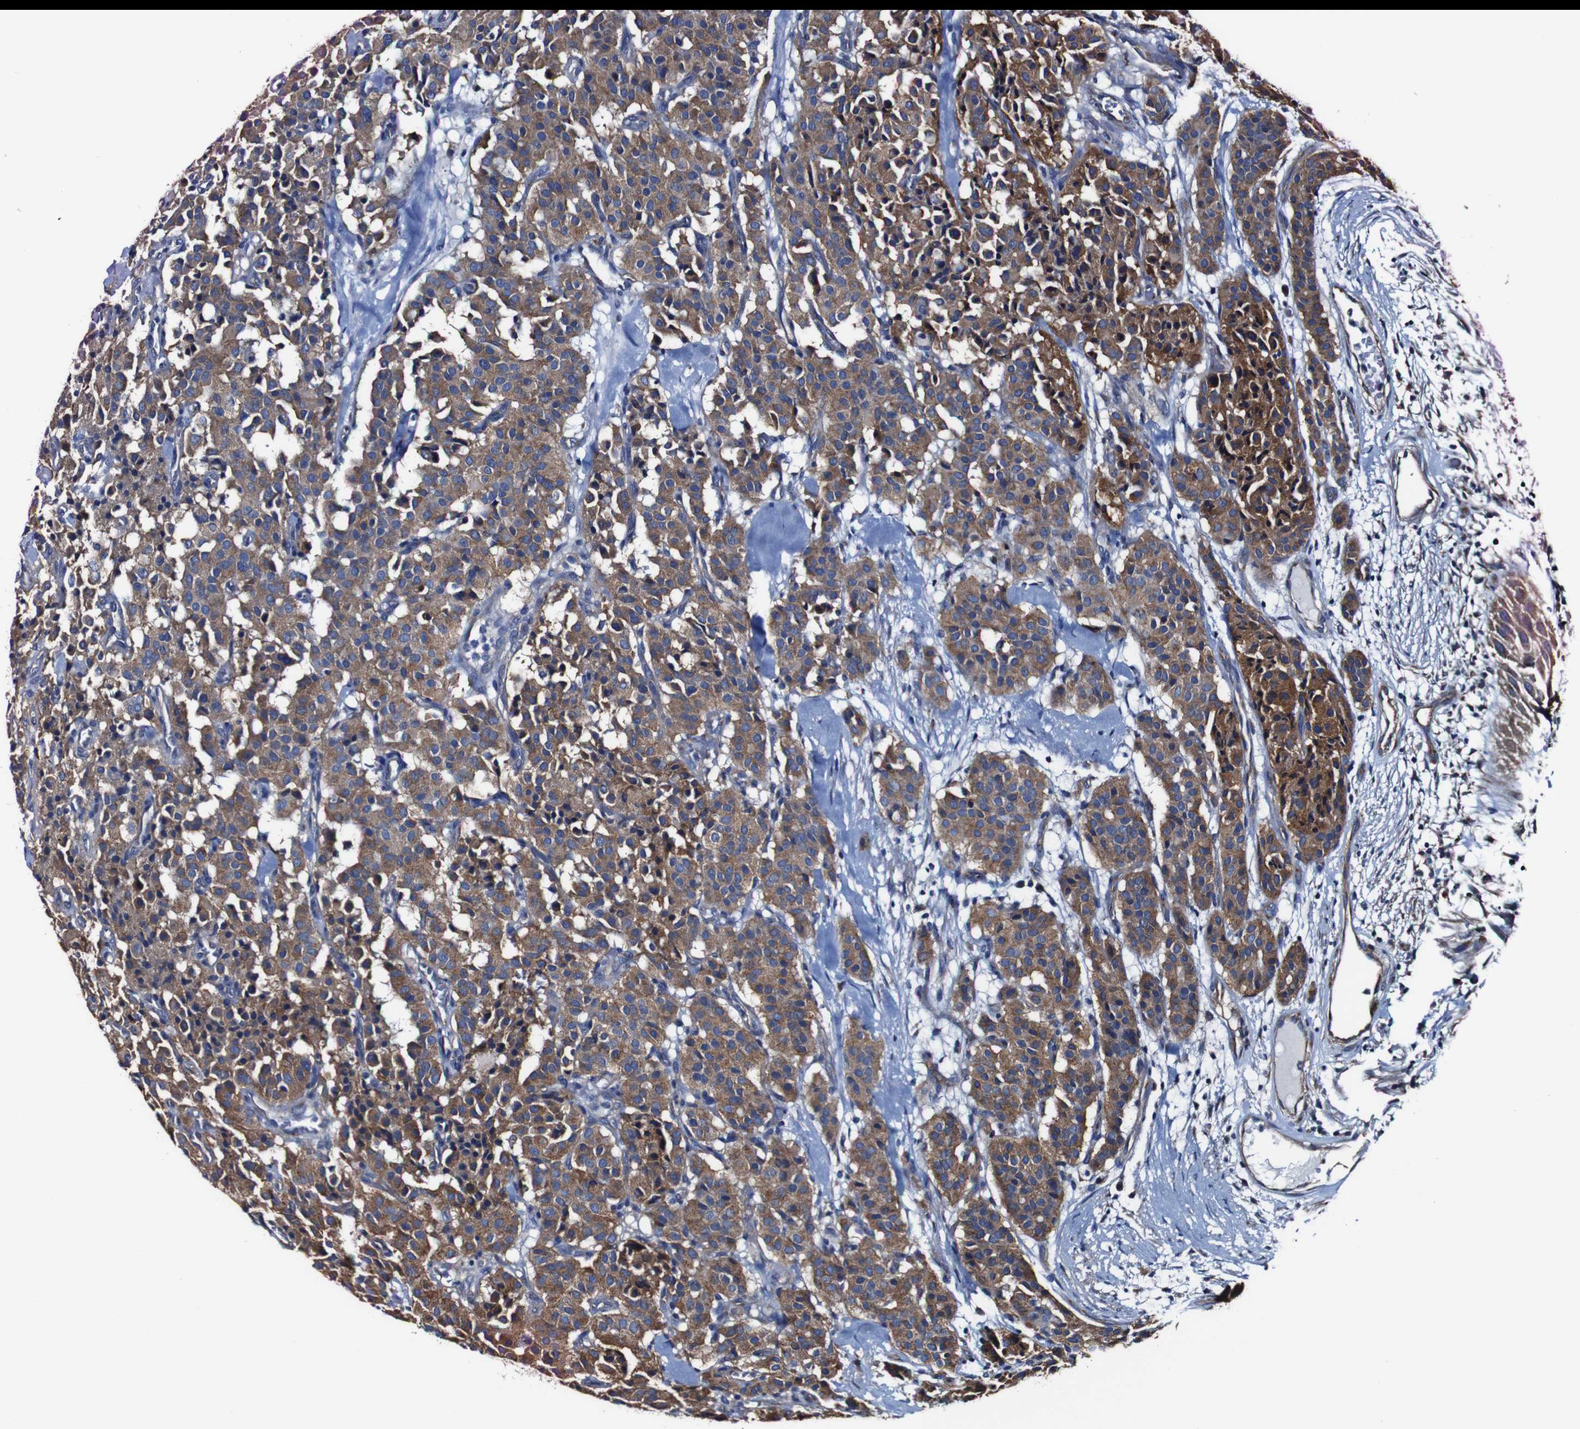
{"staining": {"intensity": "moderate", "quantity": ">75%", "location": "cytoplasmic/membranous"}, "tissue": "carcinoid", "cell_type": "Tumor cells", "image_type": "cancer", "snomed": [{"axis": "morphology", "description": "Carcinoid, malignant, NOS"}, {"axis": "topography", "description": "Lung"}], "caption": "Approximately >75% of tumor cells in human carcinoid display moderate cytoplasmic/membranous protein expression as visualized by brown immunohistochemical staining.", "gene": "CSF1R", "patient": {"sex": "male", "age": 30}}